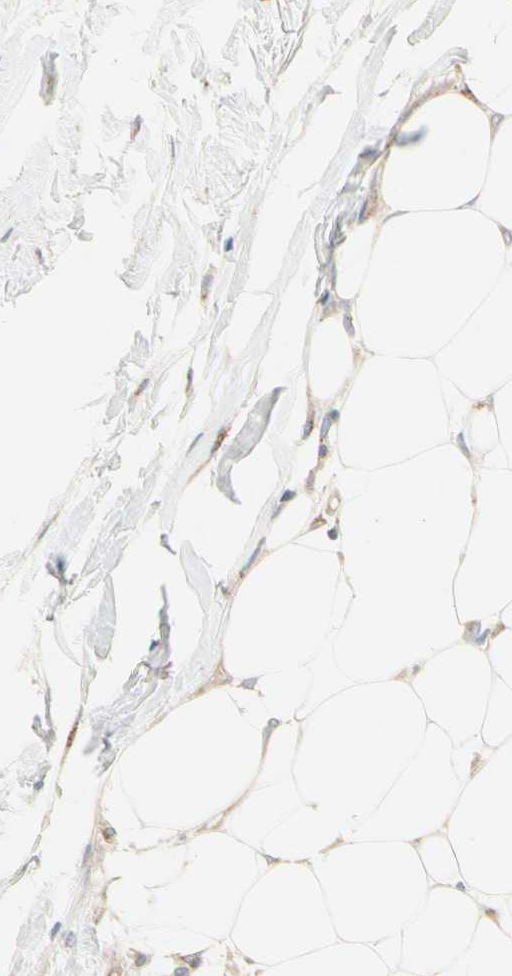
{"staining": {"intensity": "weak", "quantity": ">75%", "location": "cytoplasmic/membranous"}, "tissue": "breast cancer", "cell_type": "Tumor cells", "image_type": "cancer", "snomed": [{"axis": "morphology", "description": "Normal tissue, NOS"}, {"axis": "morphology", "description": "Duct carcinoma"}, {"axis": "topography", "description": "Breast"}], "caption": "A high-resolution micrograph shows immunohistochemistry staining of breast invasive ductal carcinoma, which exhibits weak cytoplasmic/membranous expression in approximately >75% of tumor cells.", "gene": "ABCA3", "patient": {"sex": "female", "age": 40}}